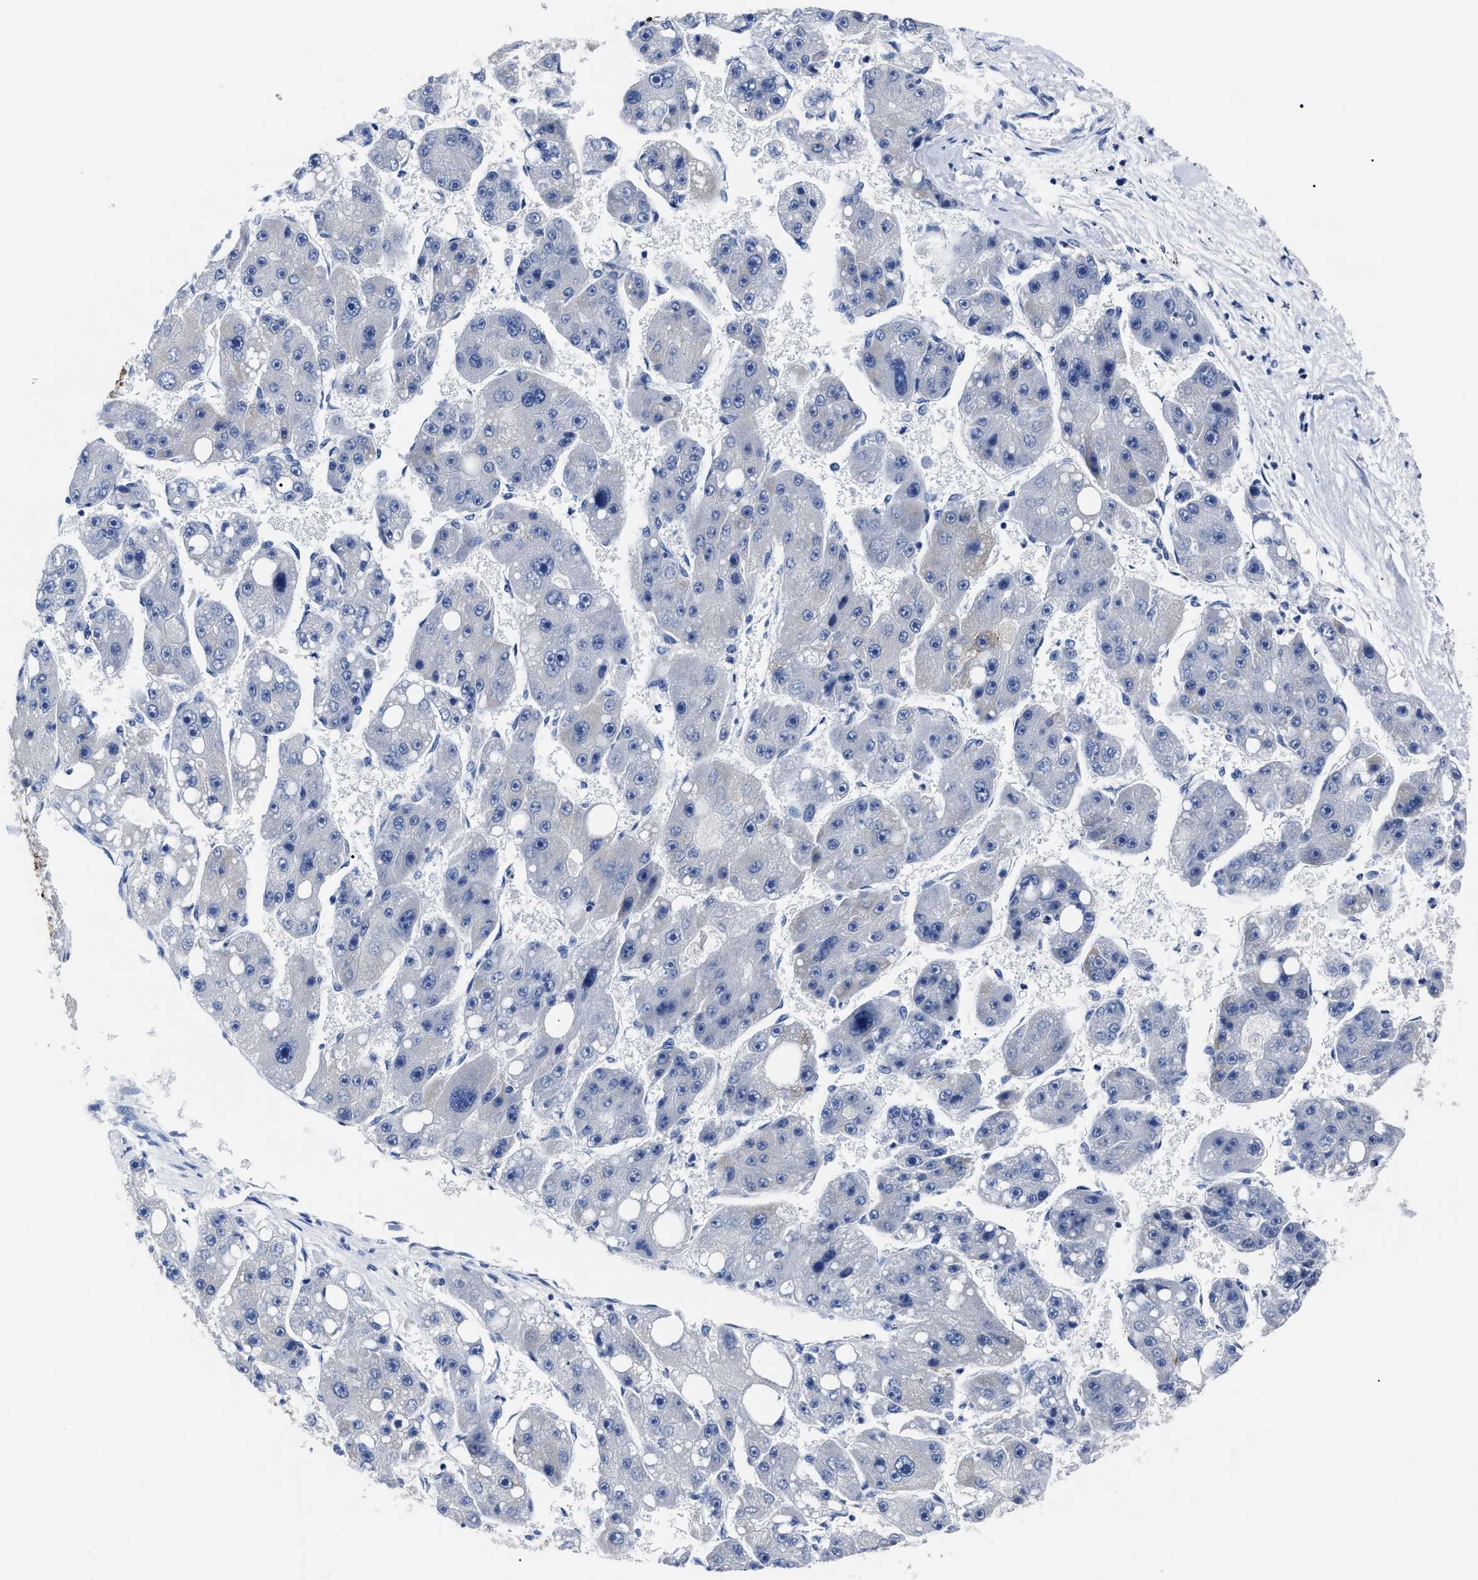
{"staining": {"intensity": "negative", "quantity": "none", "location": "none"}, "tissue": "liver cancer", "cell_type": "Tumor cells", "image_type": "cancer", "snomed": [{"axis": "morphology", "description": "Carcinoma, Hepatocellular, NOS"}, {"axis": "topography", "description": "Liver"}], "caption": "Immunohistochemical staining of liver cancer demonstrates no significant staining in tumor cells. (DAB (3,3'-diaminobenzidine) IHC with hematoxylin counter stain).", "gene": "ALPG", "patient": {"sex": "female", "age": 61}}